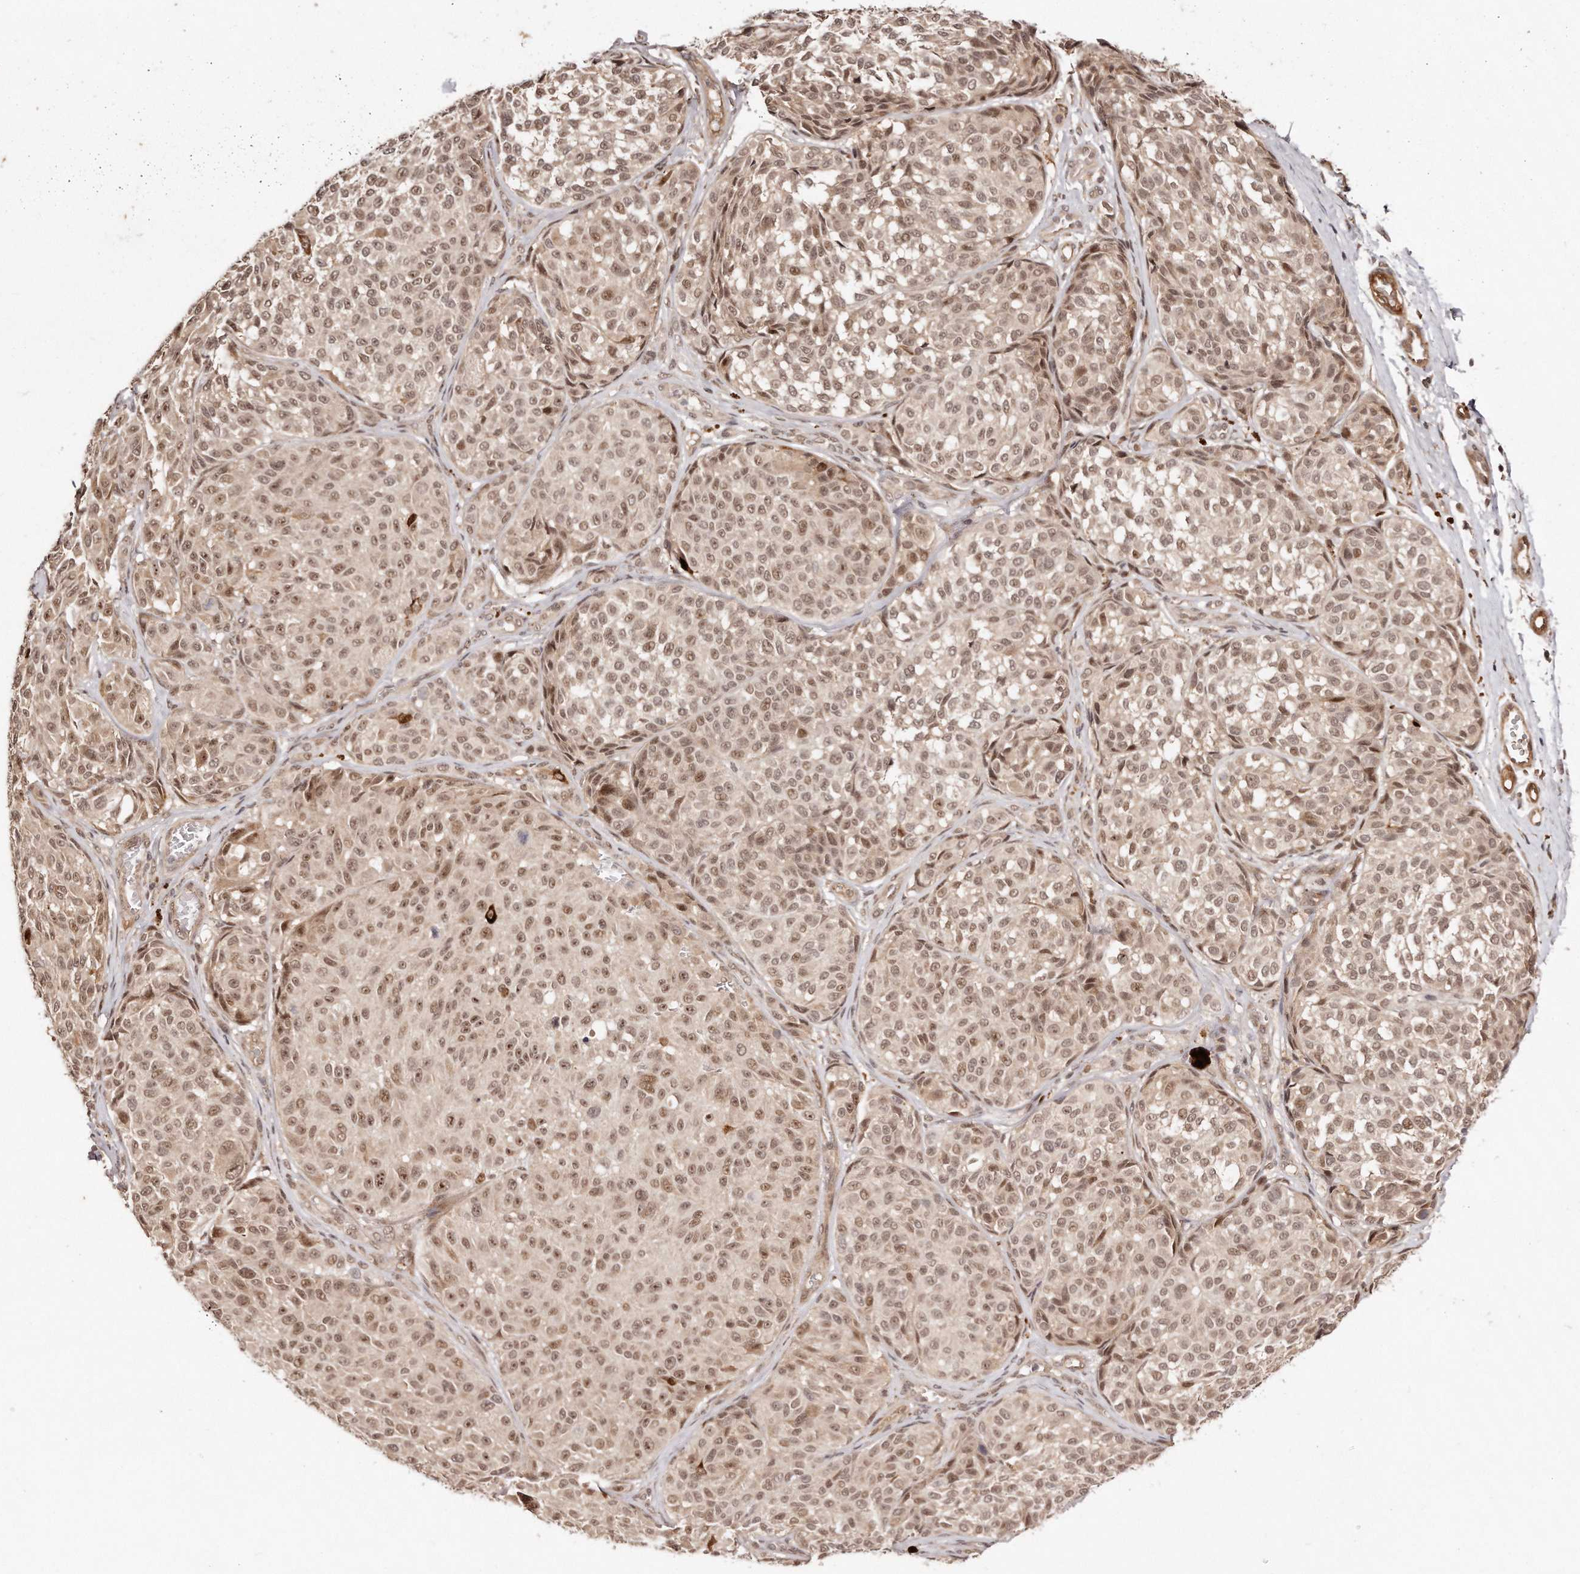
{"staining": {"intensity": "moderate", "quantity": ">75%", "location": "nuclear"}, "tissue": "melanoma", "cell_type": "Tumor cells", "image_type": "cancer", "snomed": [{"axis": "morphology", "description": "Malignant melanoma, NOS"}, {"axis": "topography", "description": "Skin"}], "caption": "Immunohistochemistry of melanoma exhibits medium levels of moderate nuclear staining in about >75% of tumor cells.", "gene": "SOX4", "patient": {"sex": "male", "age": 83}}